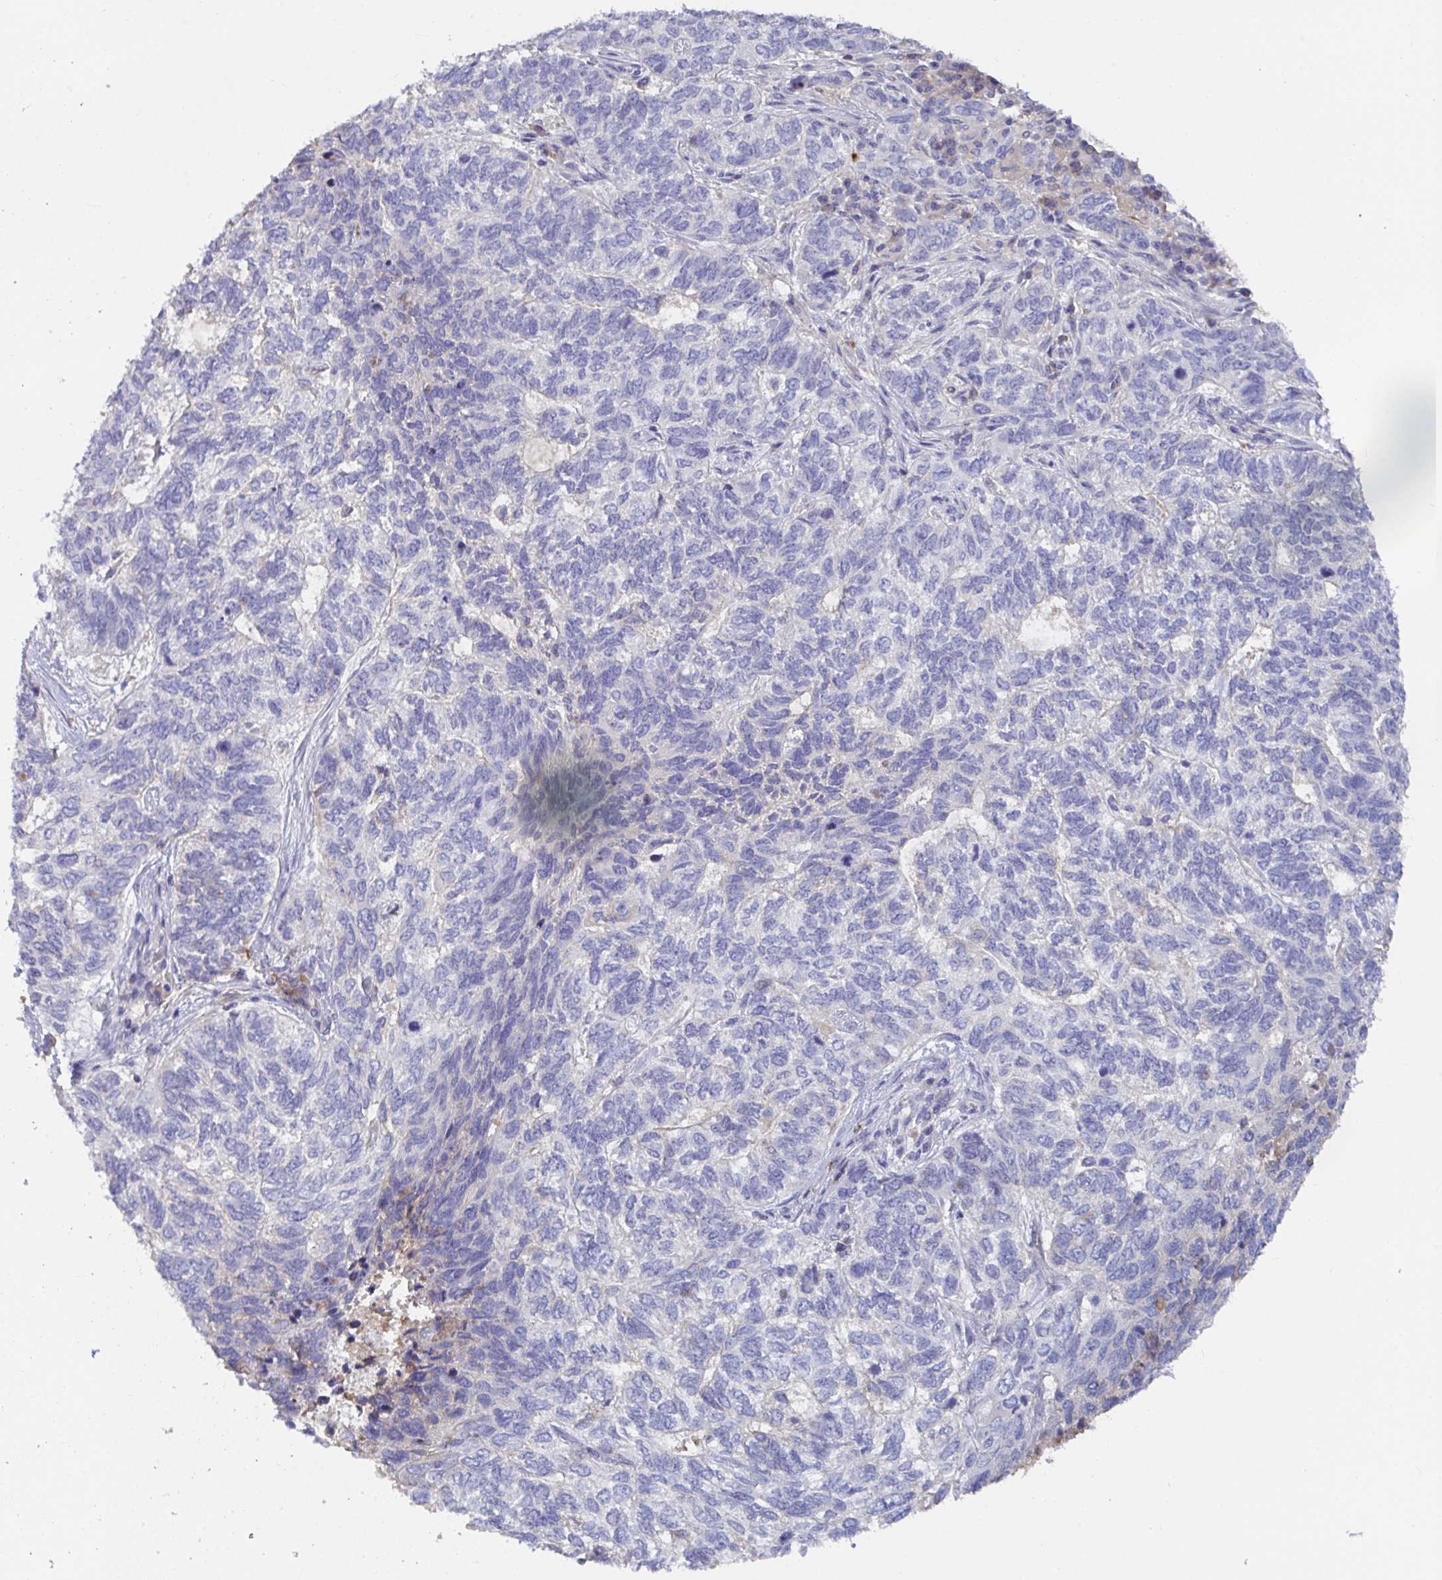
{"staining": {"intensity": "negative", "quantity": "none", "location": "none"}, "tissue": "skin cancer", "cell_type": "Tumor cells", "image_type": "cancer", "snomed": [{"axis": "morphology", "description": "Basal cell carcinoma"}, {"axis": "topography", "description": "Skin"}], "caption": "IHC of skin basal cell carcinoma reveals no staining in tumor cells.", "gene": "ANO5", "patient": {"sex": "female", "age": 65}}